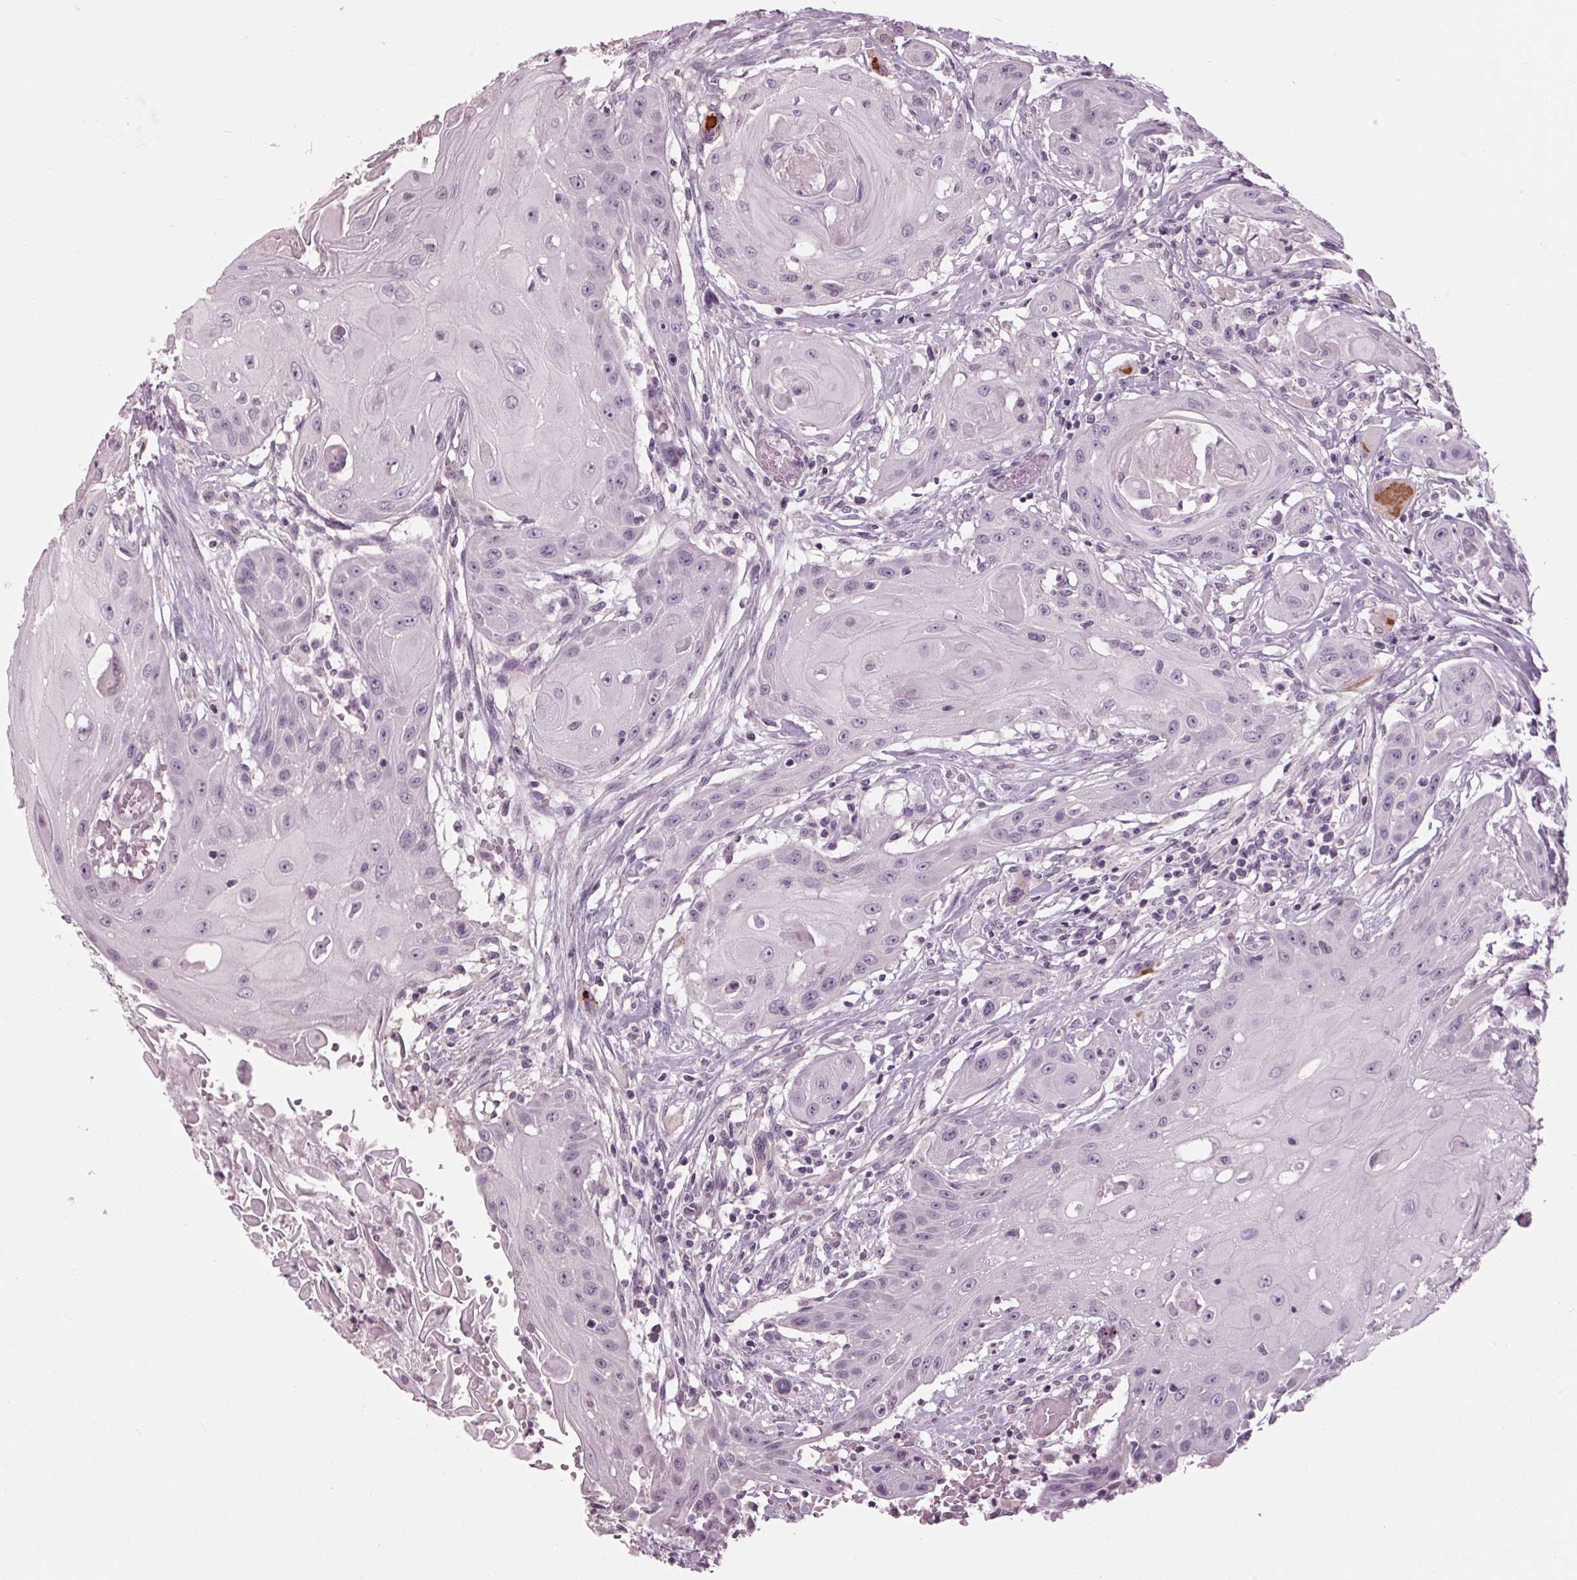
{"staining": {"intensity": "negative", "quantity": "none", "location": "none"}, "tissue": "head and neck cancer", "cell_type": "Tumor cells", "image_type": "cancer", "snomed": [{"axis": "morphology", "description": "Squamous cell carcinoma, NOS"}, {"axis": "topography", "description": "Oral tissue"}, {"axis": "topography", "description": "Head-Neck"}, {"axis": "topography", "description": "Neck, NOS"}], "caption": "DAB immunohistochemical staining of squamous cell carcinoma (head and neck) exhibits no significant positivity in tumor cells. (DAB immunohistochemistry (IHC) visualized using brightfield microscopy, high magnification).", "gene": "TNNC2", "patient": {"sex": "female", "age": 55}}